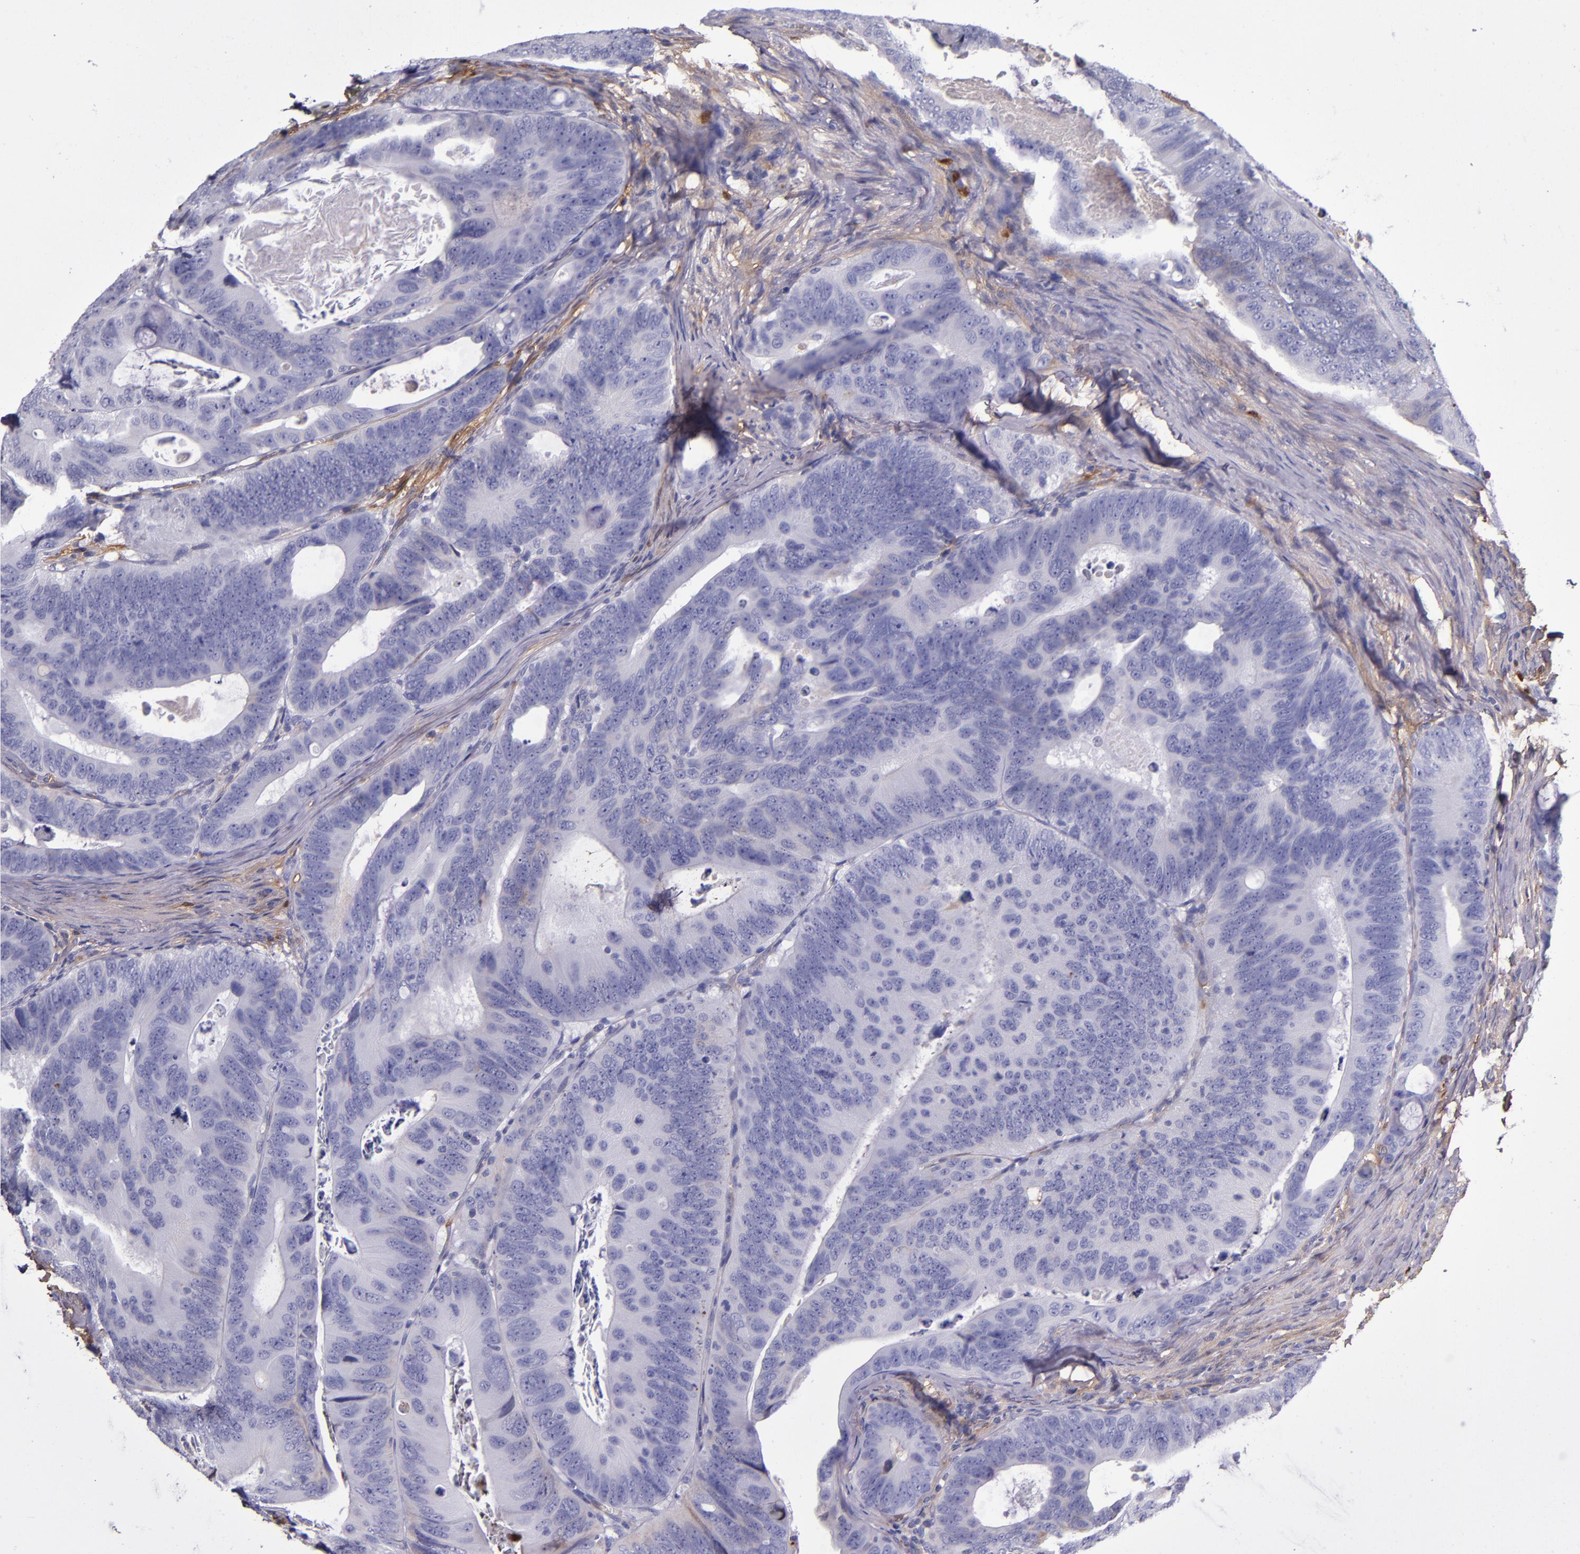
{"staining": {"intensity": "negative", "quantity": "none", "location": "none"}, "tissue": "colorectal cancer", "cell_type": "Tumor cells", "image_type": "cancer", "snomed": [{"axis": "morphology", "description": "Adenocarcinoma, NOS"}, {"axis": "topography", "description": "Colon"}], "caption": "Protein analysis of colorectal adenocarcinoma shows no significant staining in tumor cells.", "gene": "CLEC3B", "patient": {"sex": "female", "age": 55}}